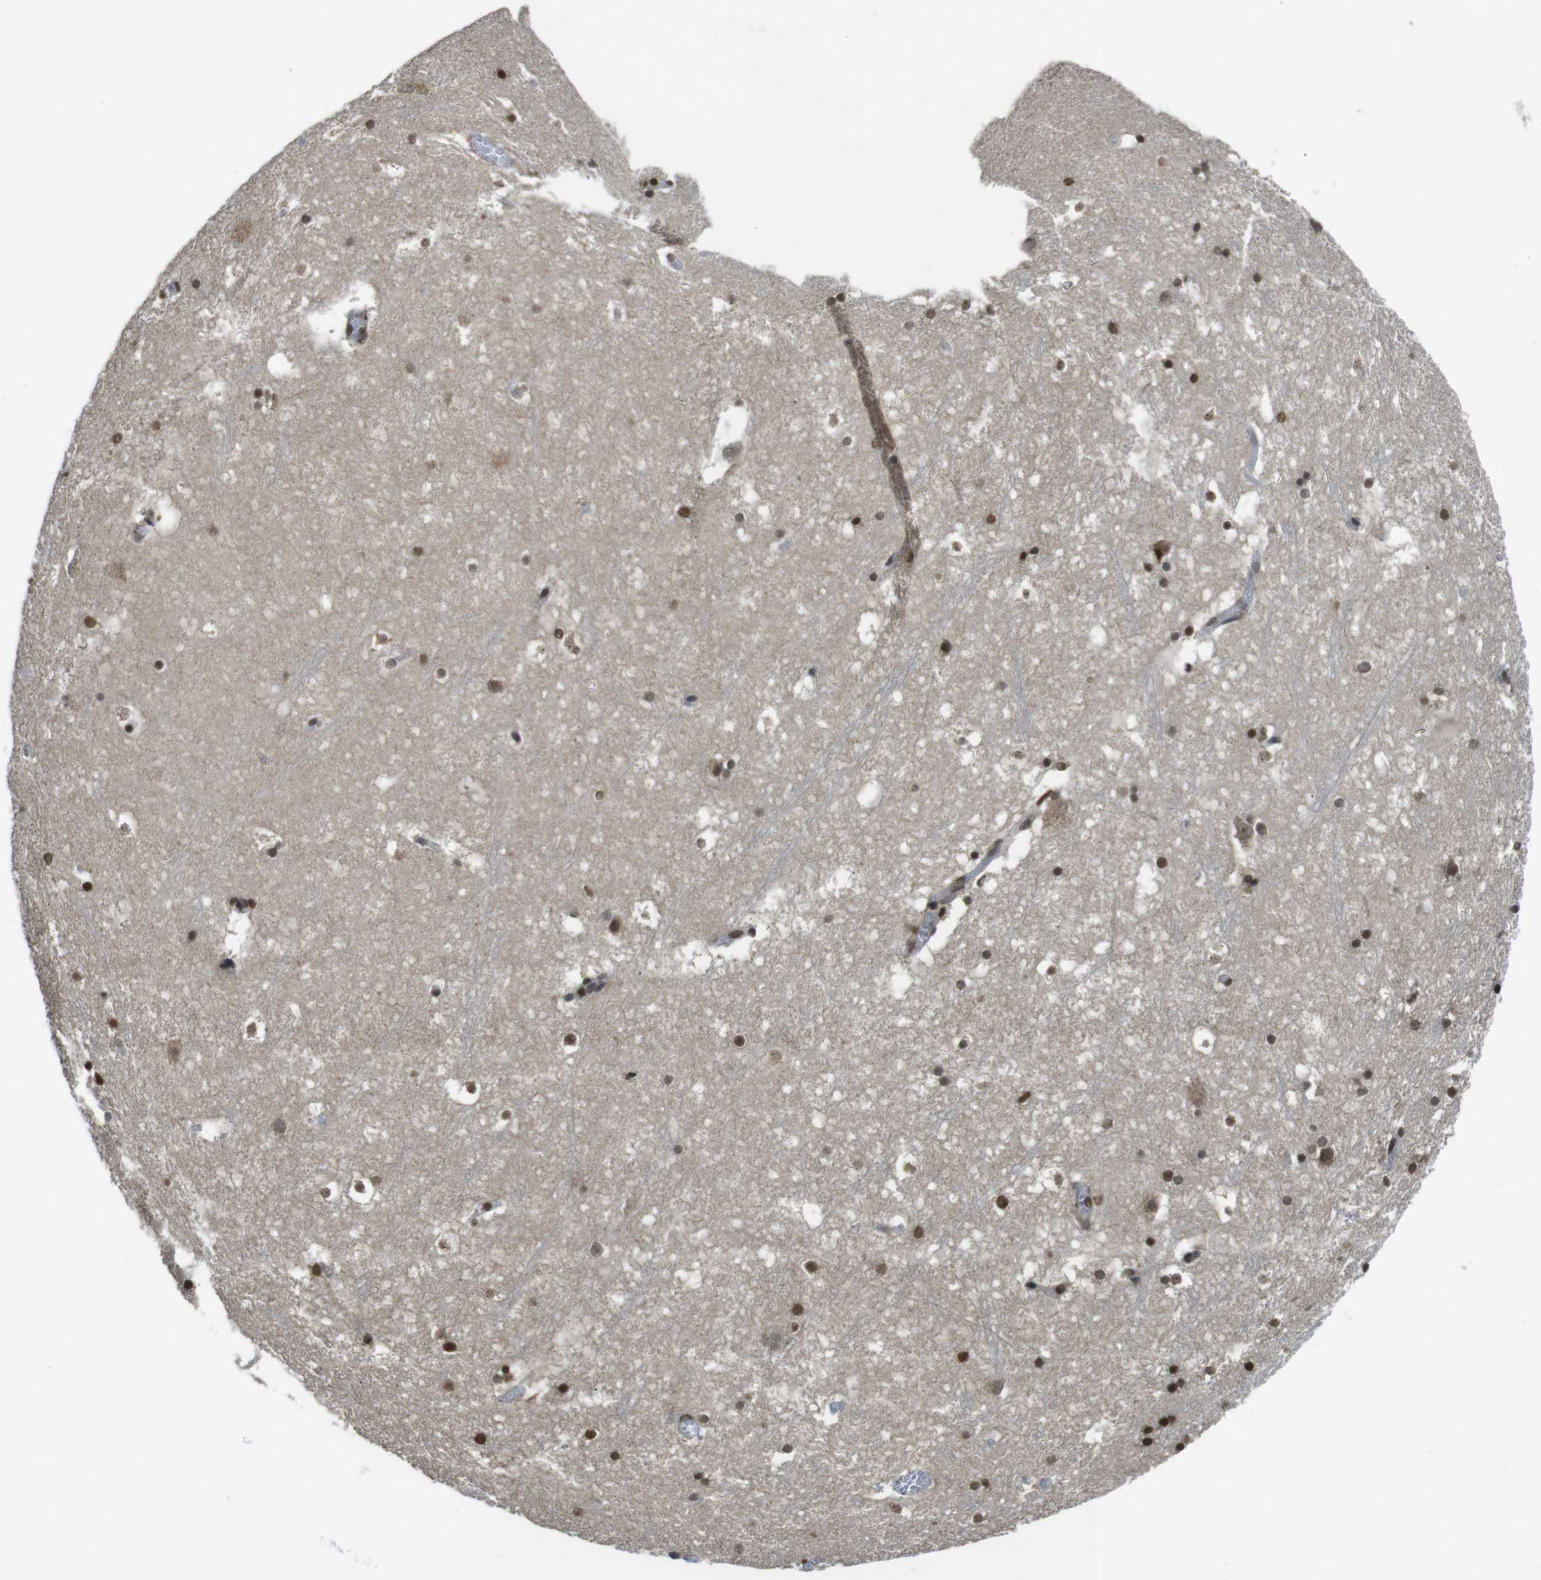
{"staining": {"intensity": "strong", "quantity": ">75%", "location": "nuclear"}, "tissue": "hippocampus", "cell_type": "Glial cells", "image_type": "normal", "snomed": [{"axis": "morphology", "description": "Normal tissue, NOS"}, {"axis": "topography", "description": "Hippocampus"}], "caption": "A brown stain highlights strong nuclear expression of a protein in glial cells of normal hippocampus. (DAB = brown stain, brightfield microscopy at high magnification).", "gene": "MAF", "patient": {"sex": "male", "age": 45}}